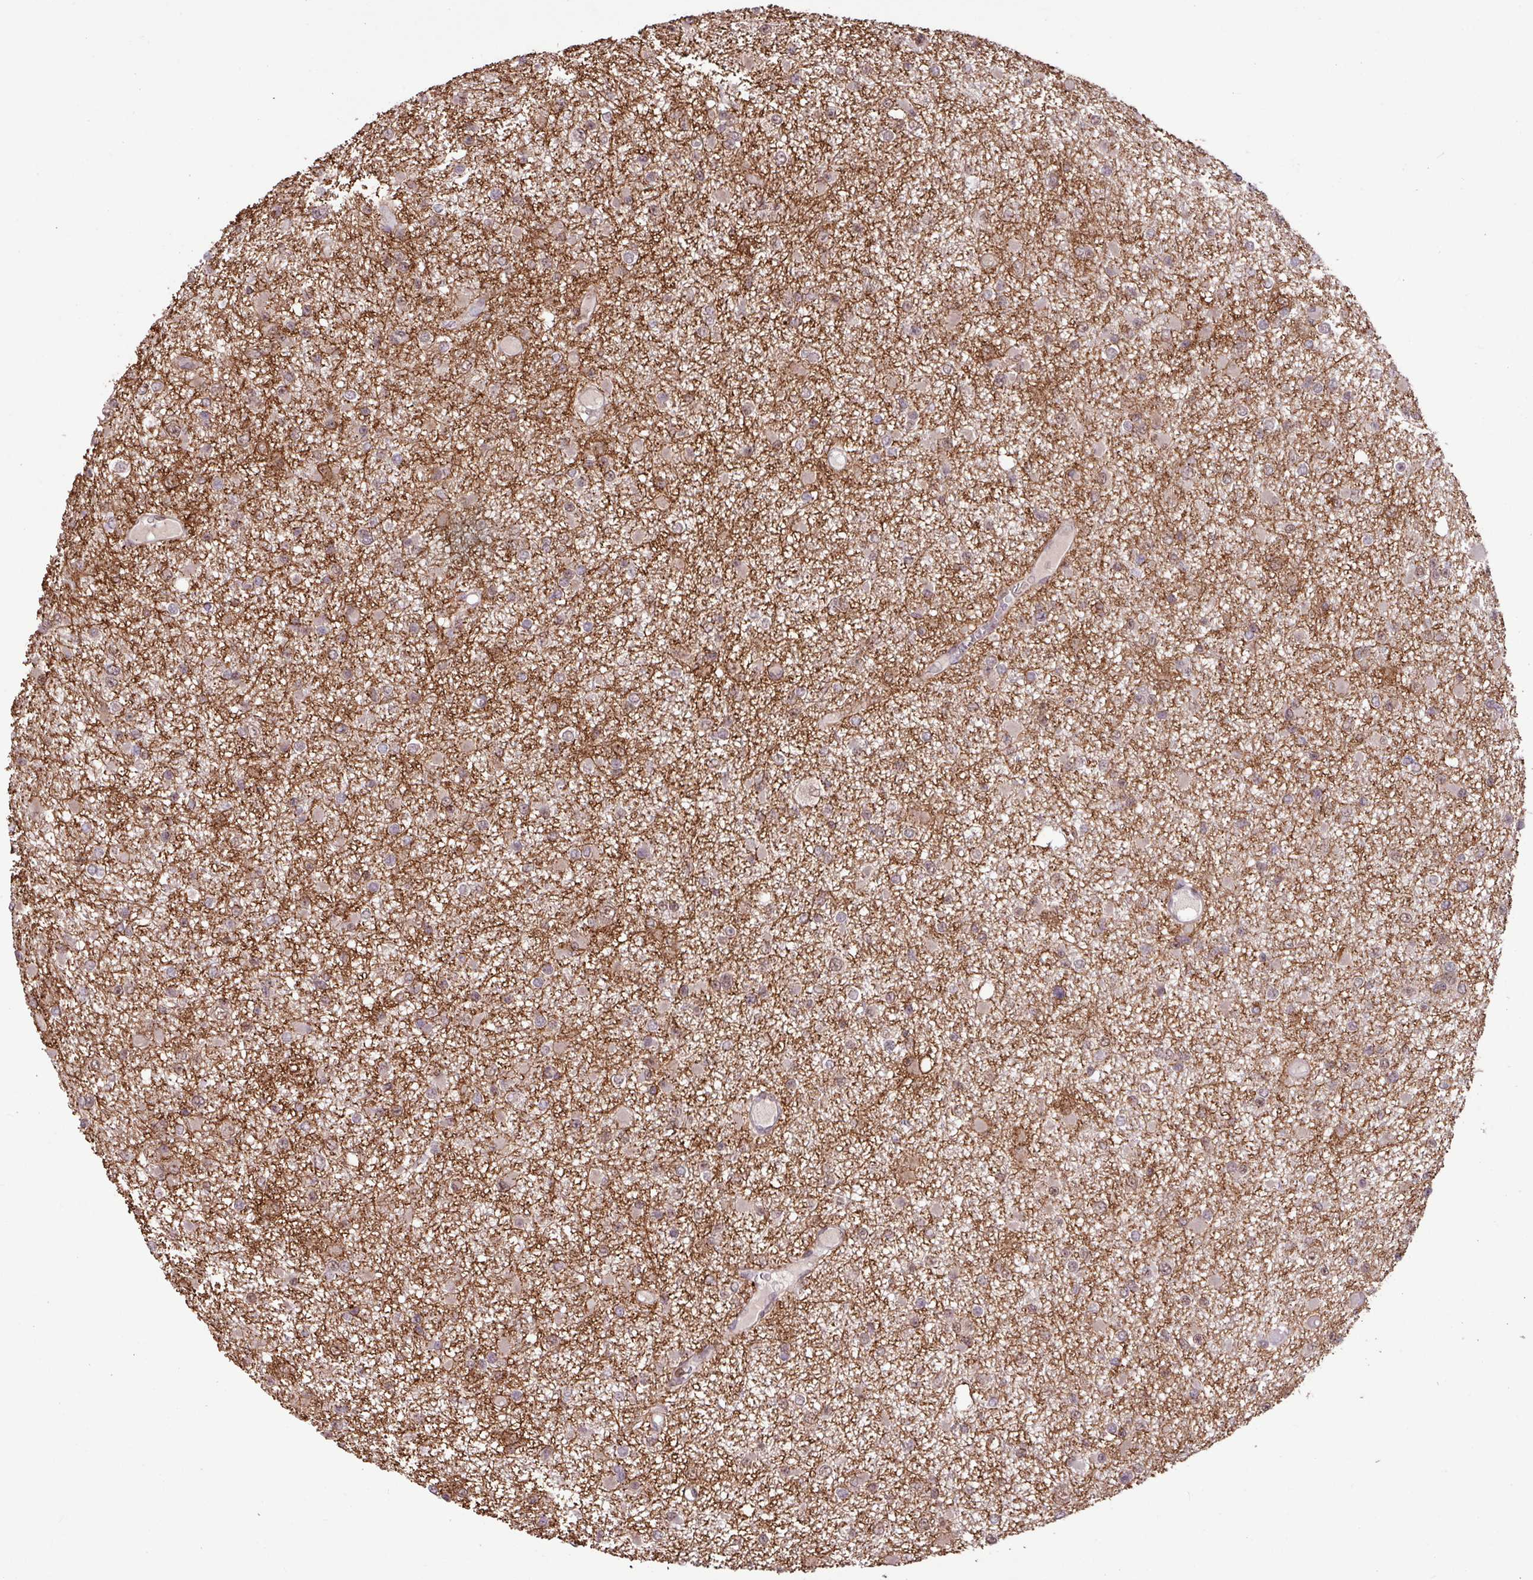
{"staining": {"intensity": "weak", "quantity": "25%-75%", "location": "nuclear"}, "tissue": "glioma", "cell_type": "Tumor cells", "image_type": "cancer", "snomed": [{"axis": "morphology", "description": "Glioma, malignant, Low grade"}, {"axis": "topography", "description": "Brain"}], "caption": "IHC staining of low-grade glioma (malignant), which demonstrates low levels of weak nuclear expression in approximately 25%-75% of tumor cells indicating weak nuclear protein expression. The staining was performed using DAB (brown) for protein detection and nuclei were counterstained in hematoxylin (blue).", "gene": "GON7", "patient": {"sex": "female", "age": 22}}